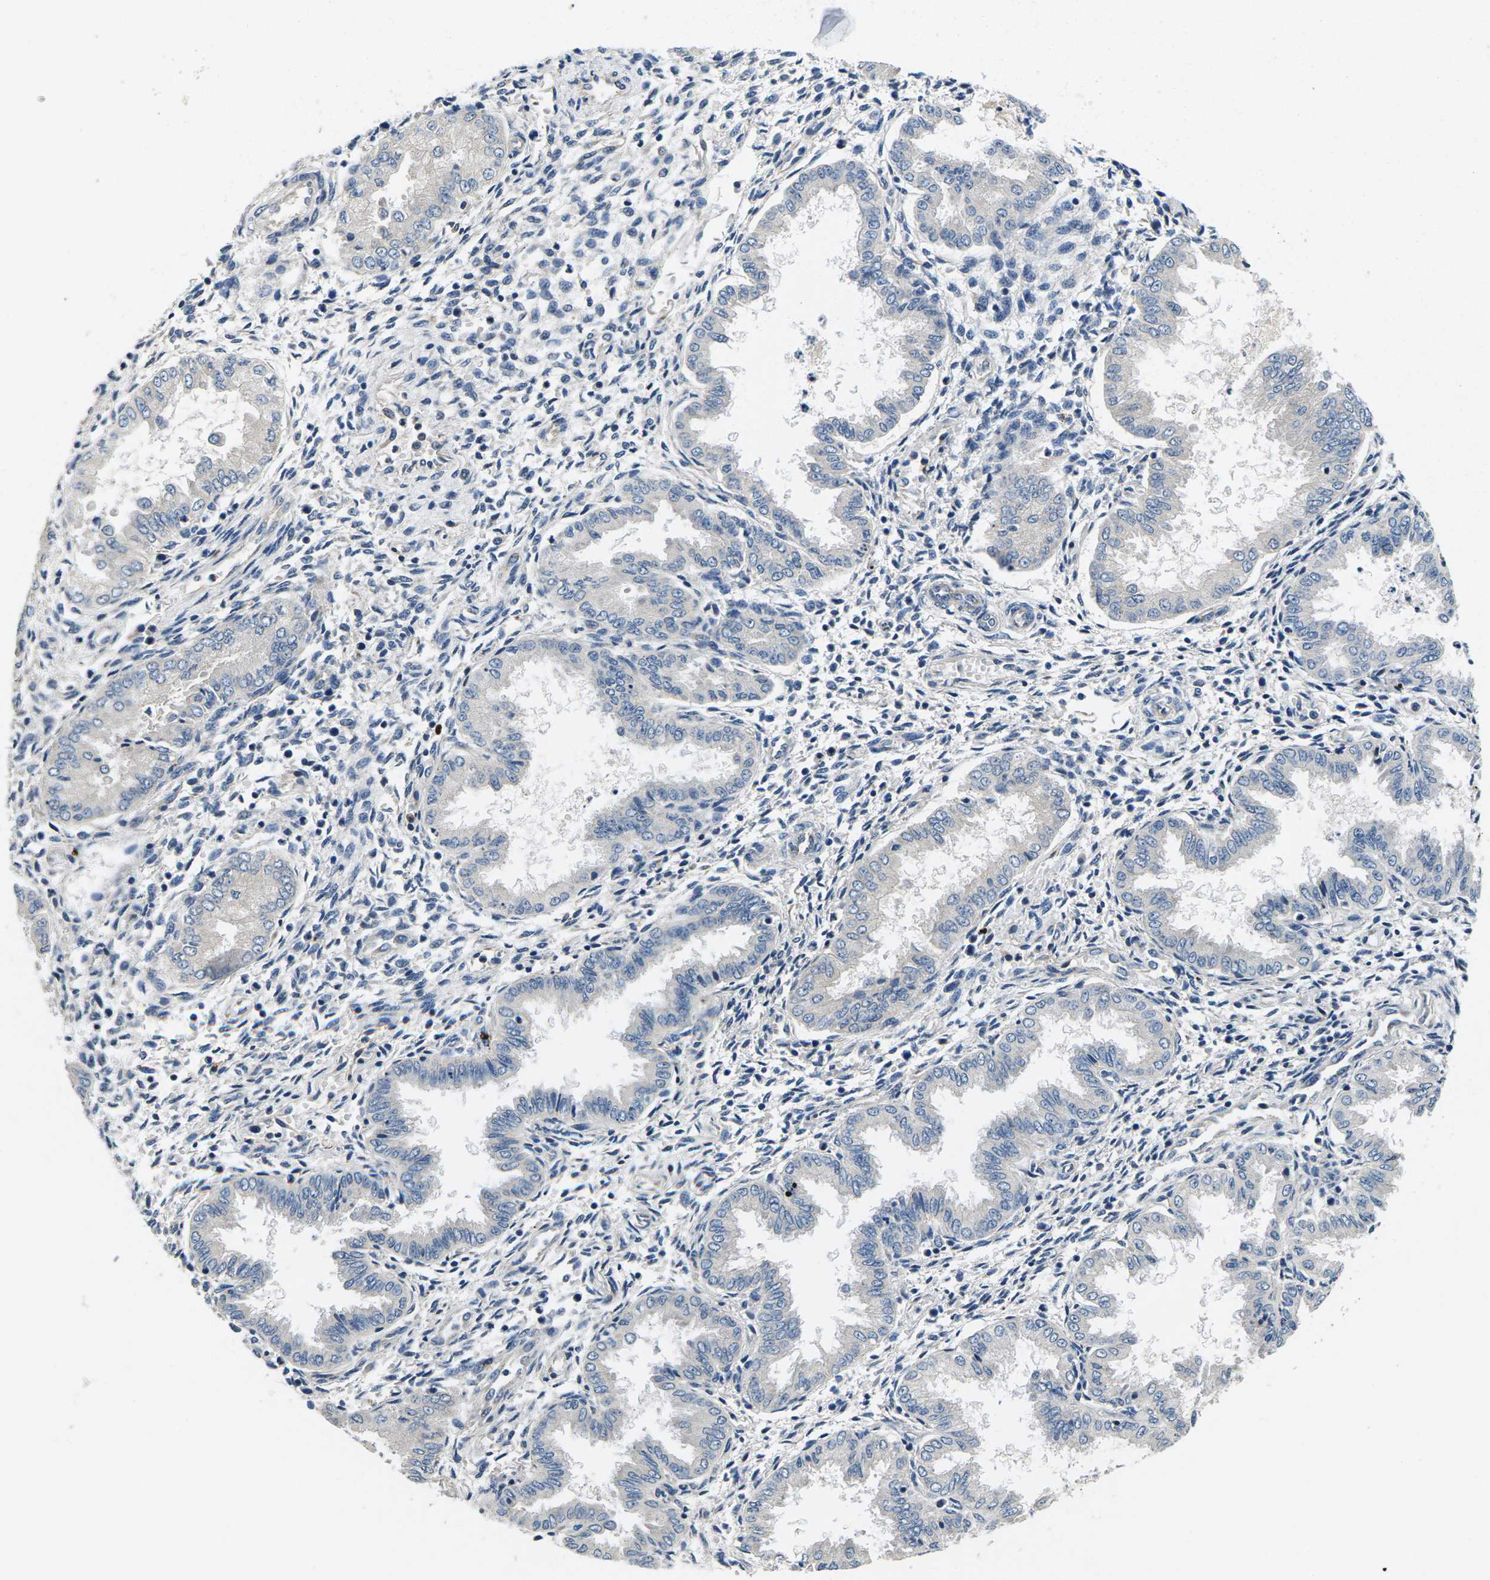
{"staining": {"intensity": "negative", "quantity": "none", "location": "none"}, "tissue": "endometrium", "cell_type": "Cells in endometrial stroma", "image_type": "normal", "snomed": [{"axis": "morphology", "description": "Normal tissue, NOS"}, {"axis": "topography", "description": "Endometrium"}], "caption": "This is a photomicrograph of immunohistochemistry staining of benign endometrium, which shows no expression in cells in endometrial stroma.", "gene": "PLCE1", "patient": {"sex": "female", "age": 33}}